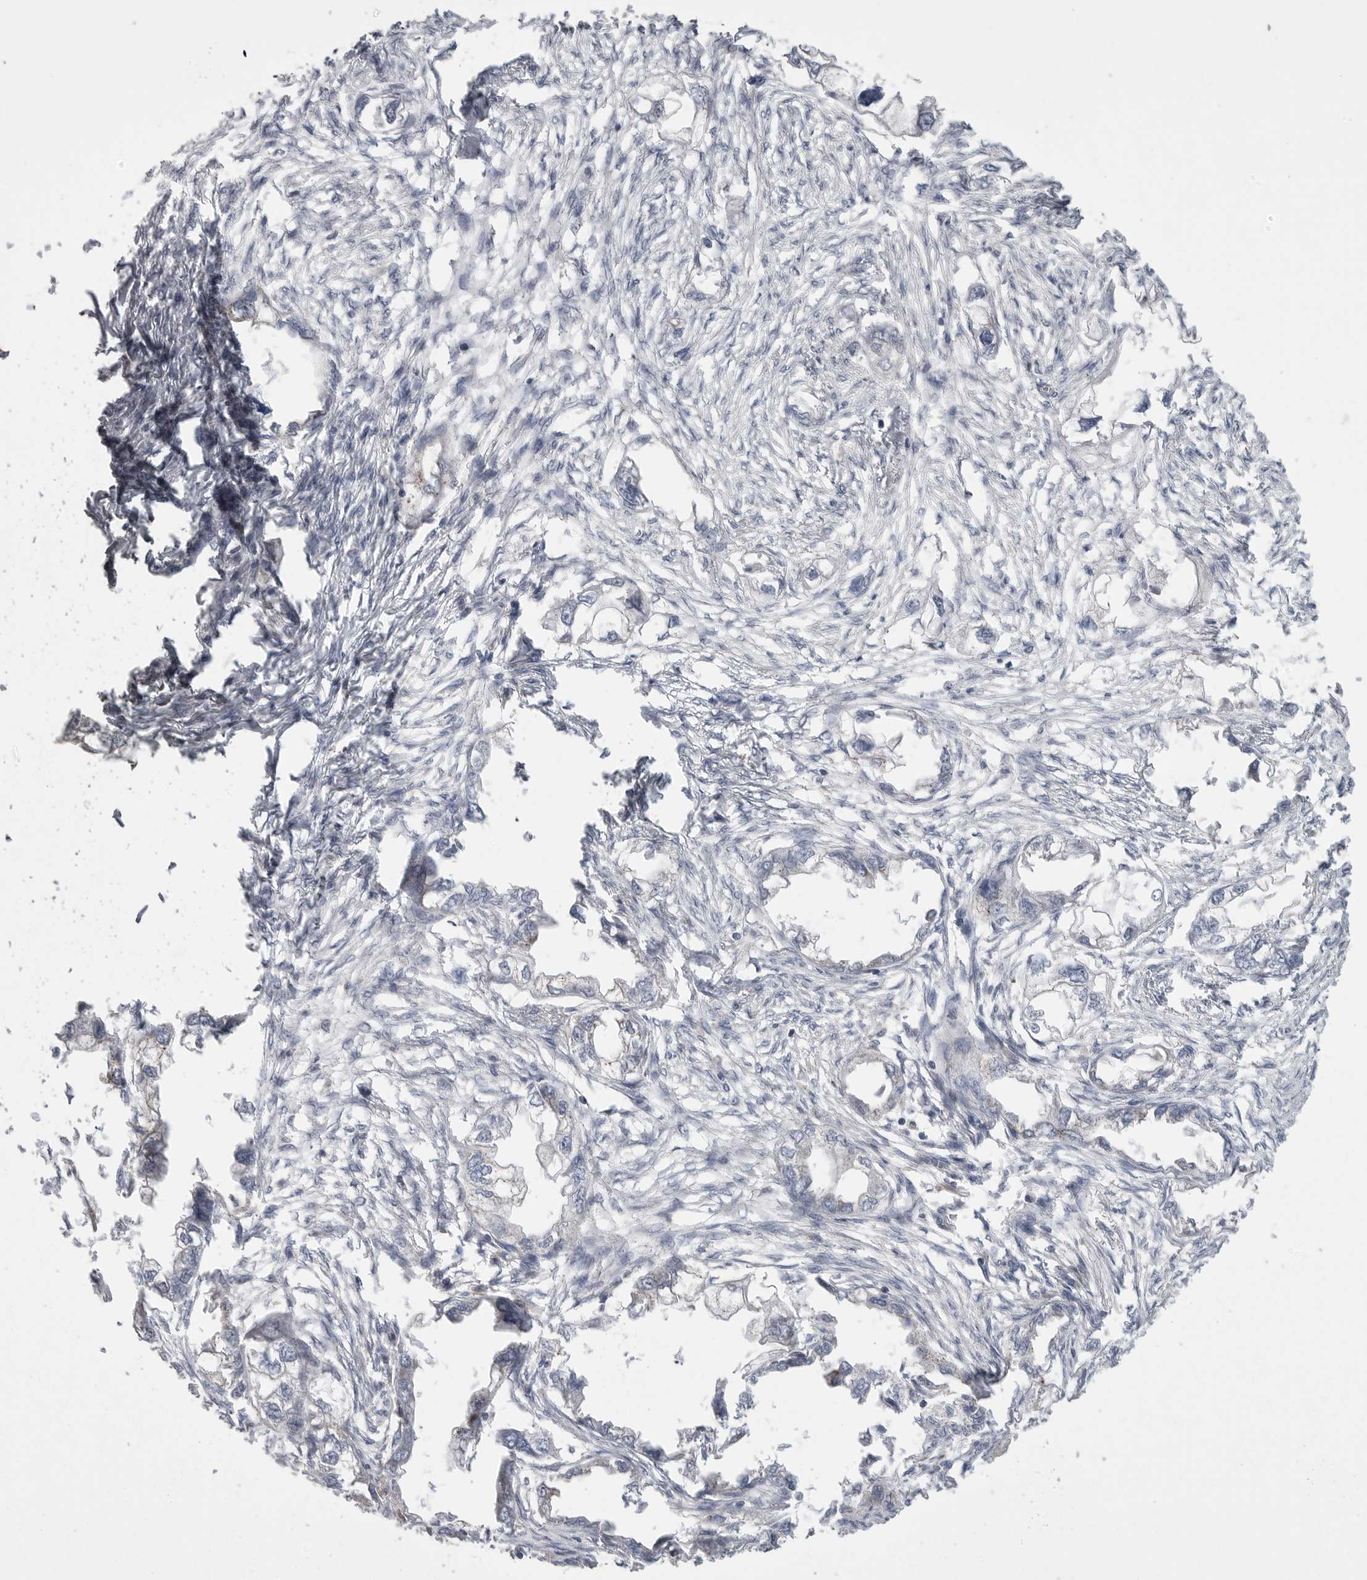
{"staining": {"intensity": "negative", "quantity": "none", "location": "none"}, "tissue": "endometrial cancer", "cell_type": "Tumor cells", "image_type": "cancer", "snomed": [{"axis": "morphology", "description": "Adenocarcinoma, NOS"}, {"axis": "morphology", "description": "Adenocarcinoma, metastatic, NOS"}, {"axis": "topography", "description": "Adipose tissue"}, {"axis": "topography", "description": "Endometrium"}], "caption": "The immunohistochemistry (IHC) histopathology image has no significant positivity in tumor cells of endometrial adenocarcinoma tissue. Nuclei are stained in blue.", "gene": "KYAT3", "patient": {"sex": "female", "age": 67}}